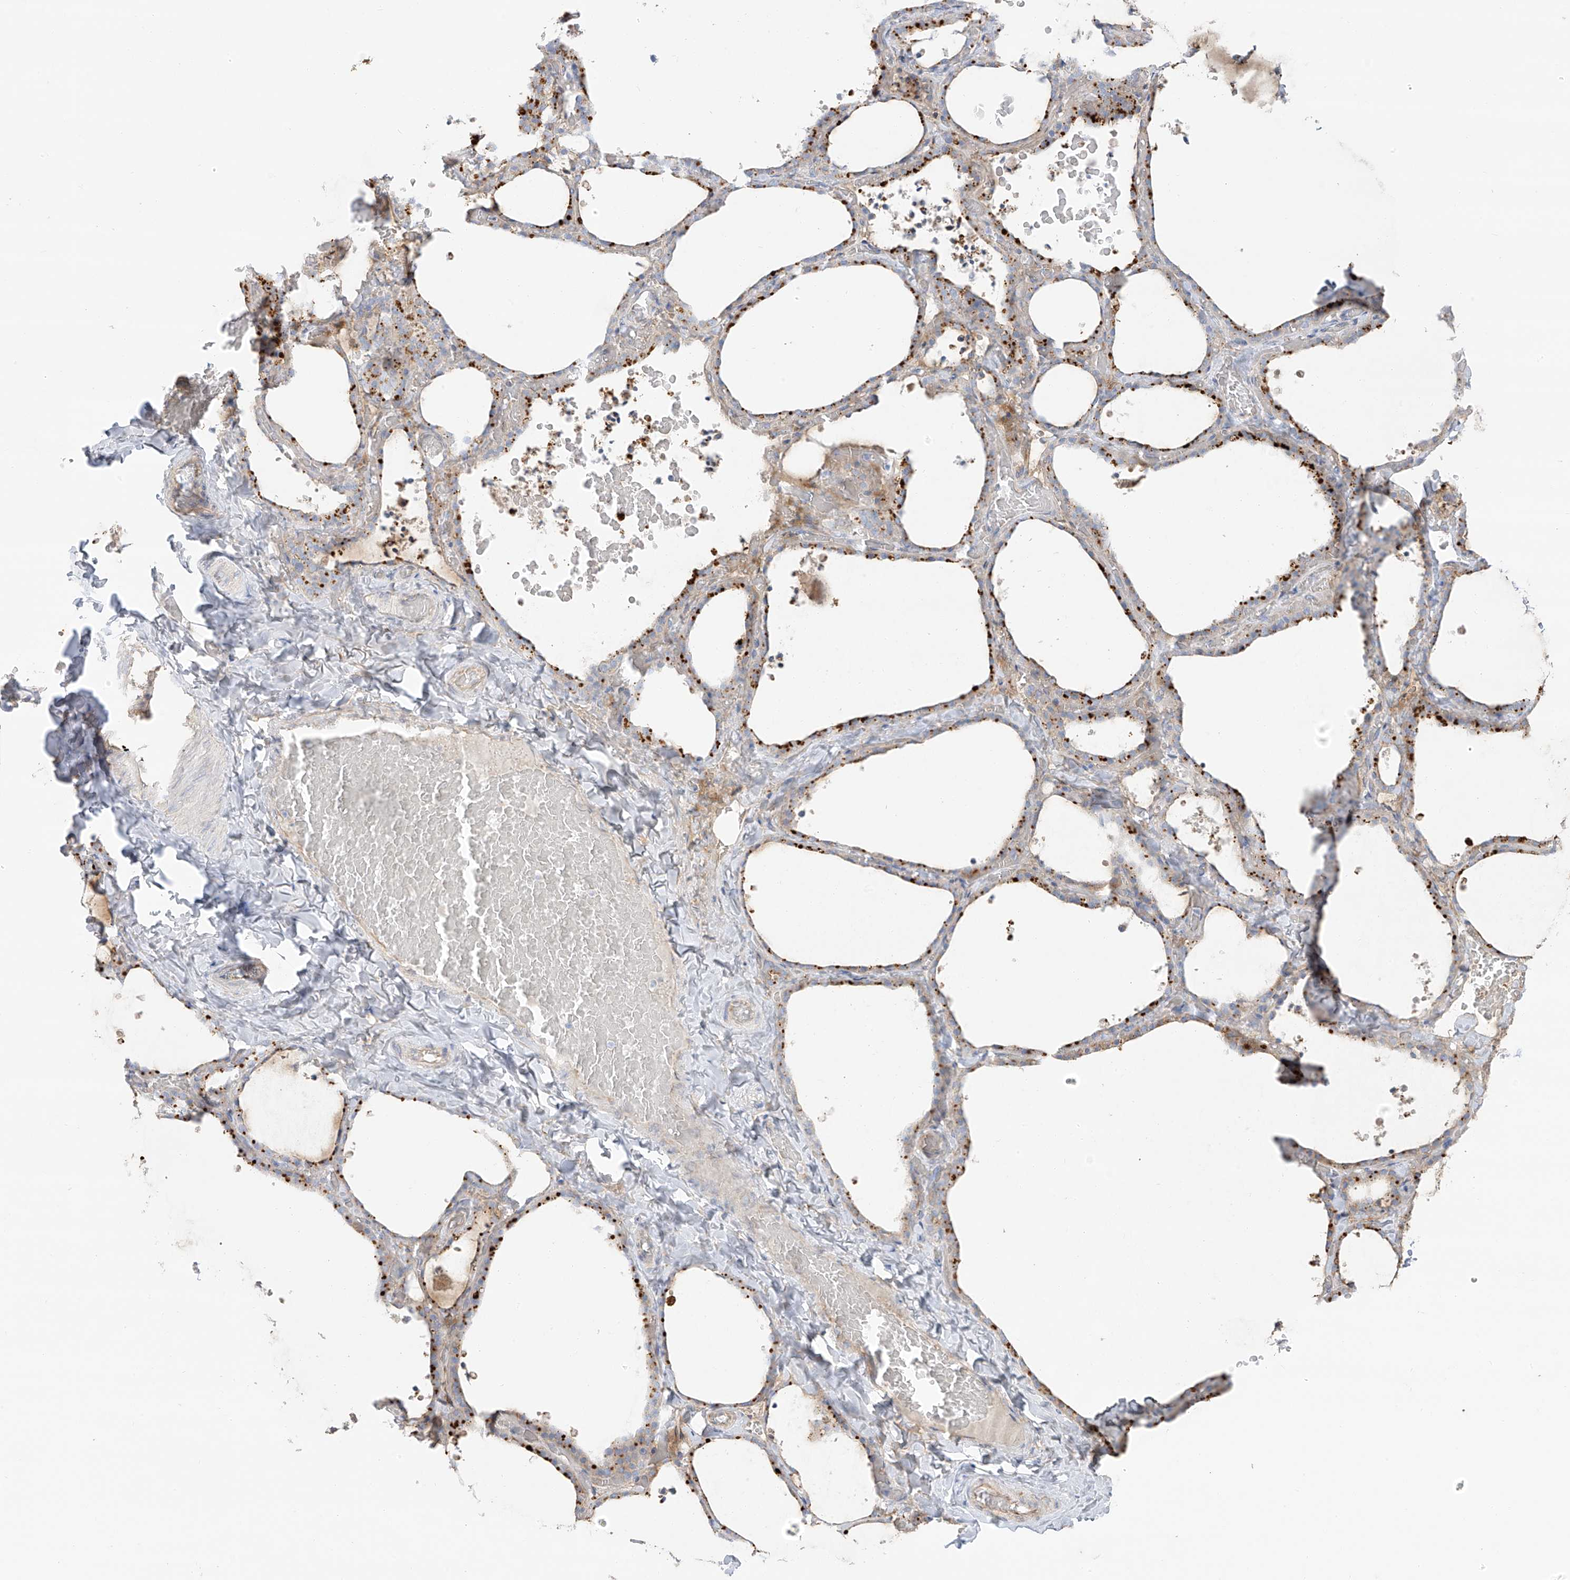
{"staining": {"intensity": "strong", "quantity": "25%-75%", "location": "cytoplasmic/membranous"}, "tissue": "thyroid gland", "cell_type": "Glandular cells", "image_type": "normal", "snomed": [{"axis": "morphology", "description": "Normal tissue, NOS"}, {"axis": "topography", "description": "Thyroid gland"}], "caption": "Immunohistochemical staining of benign thyroid gland displays strong cytoplasmic/membranous protein staining in about 25%-75% of glandular cells.", "gene": "TAL2", "patient": {"sex": "female", "age": 22}}